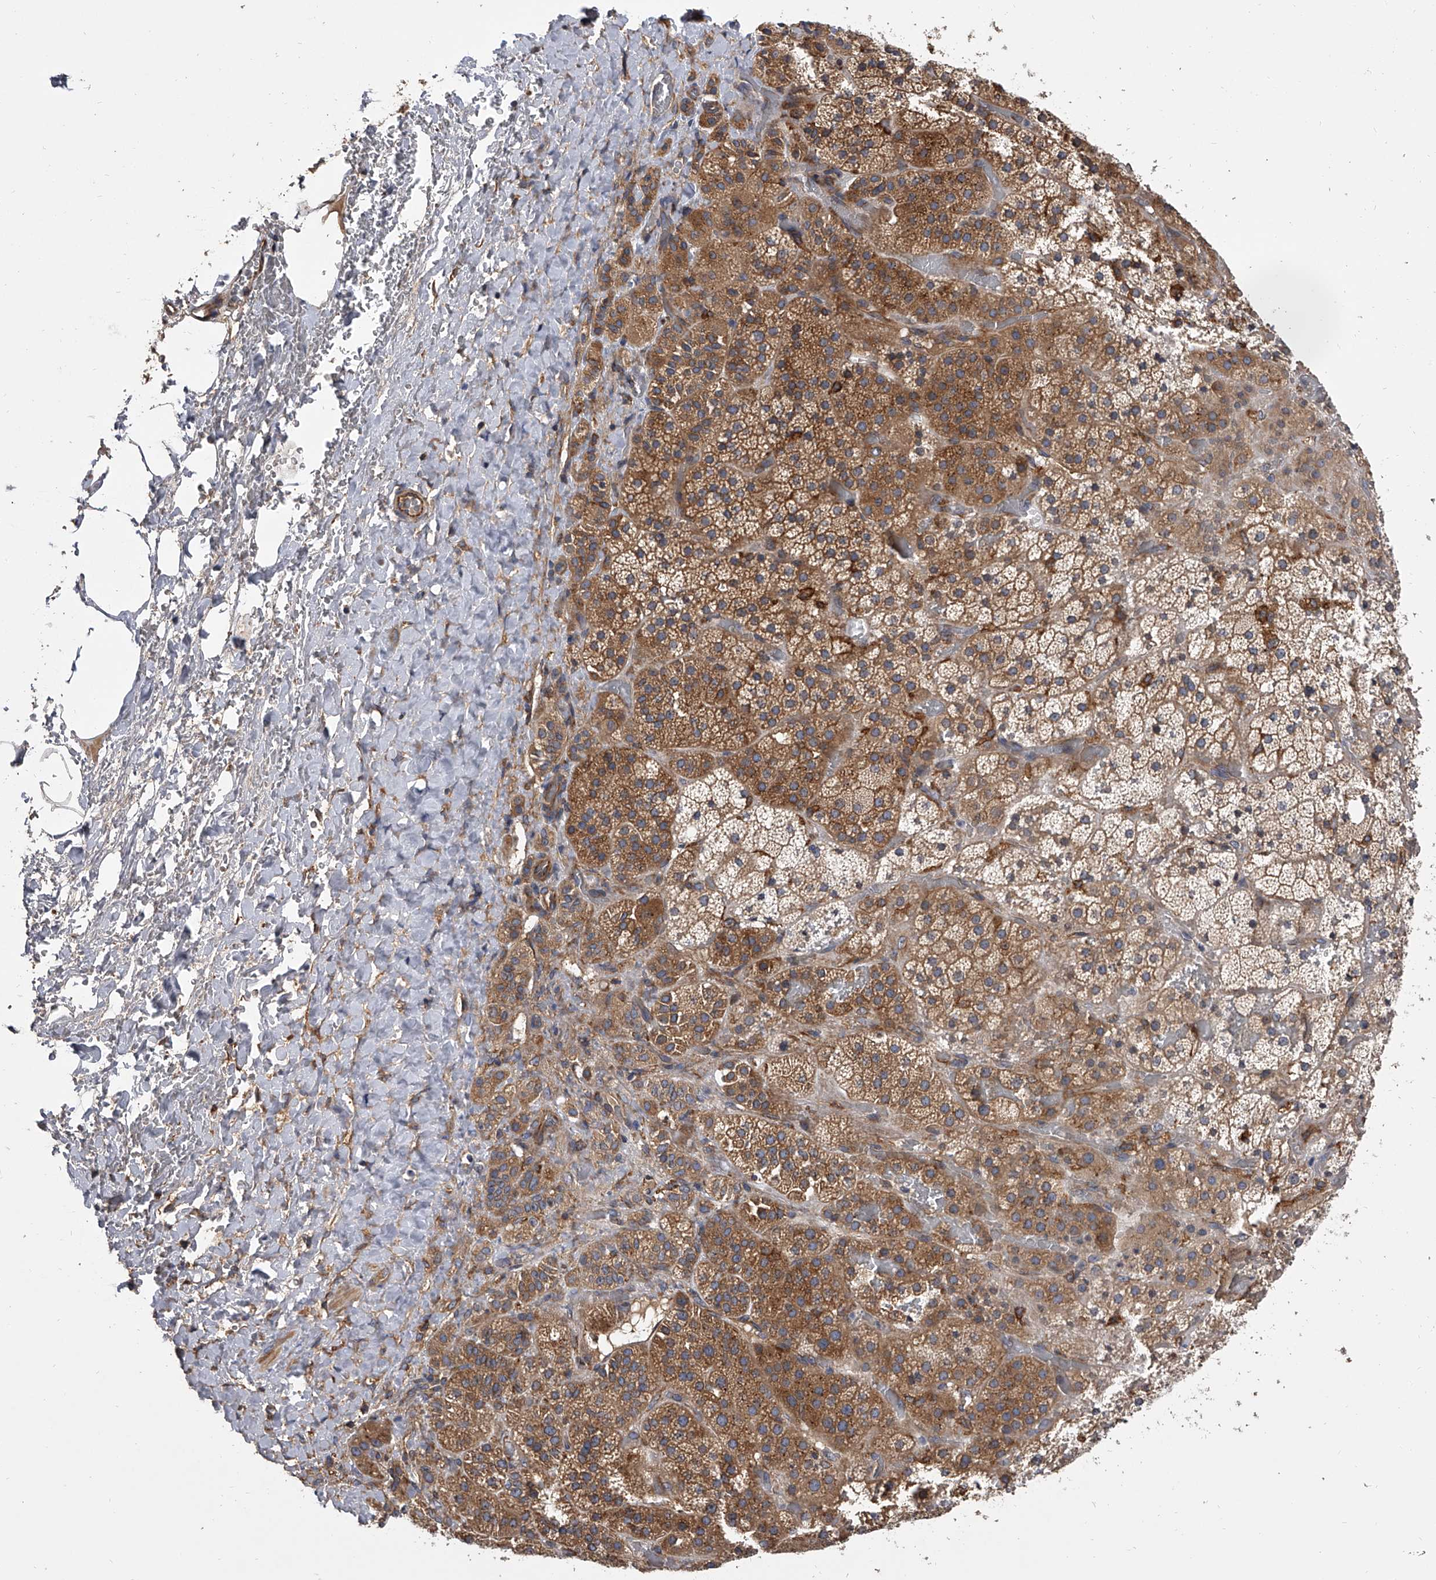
{"staining": {"intensity": "moderate", "quantity": ">75%", "location": "cytoplasmic/membranous"}, "tissue": "adrenal gland", "cell_type": "Glandular cells", "image_type": "normal", "snomed": [{"axis": "morphology", "description": "Normal tissue, NOS"}, {"axis": "topography", "description": "Adrenal gland"}], "caption": "Benign adrenal gland was stained to show a protein in brown. There is medium levels of moderate cytoplasmic/membranous positivity in about >75% of glandular cells.", "gene": "EXOC4", "patient": {"sex": "male", "age": 57}}